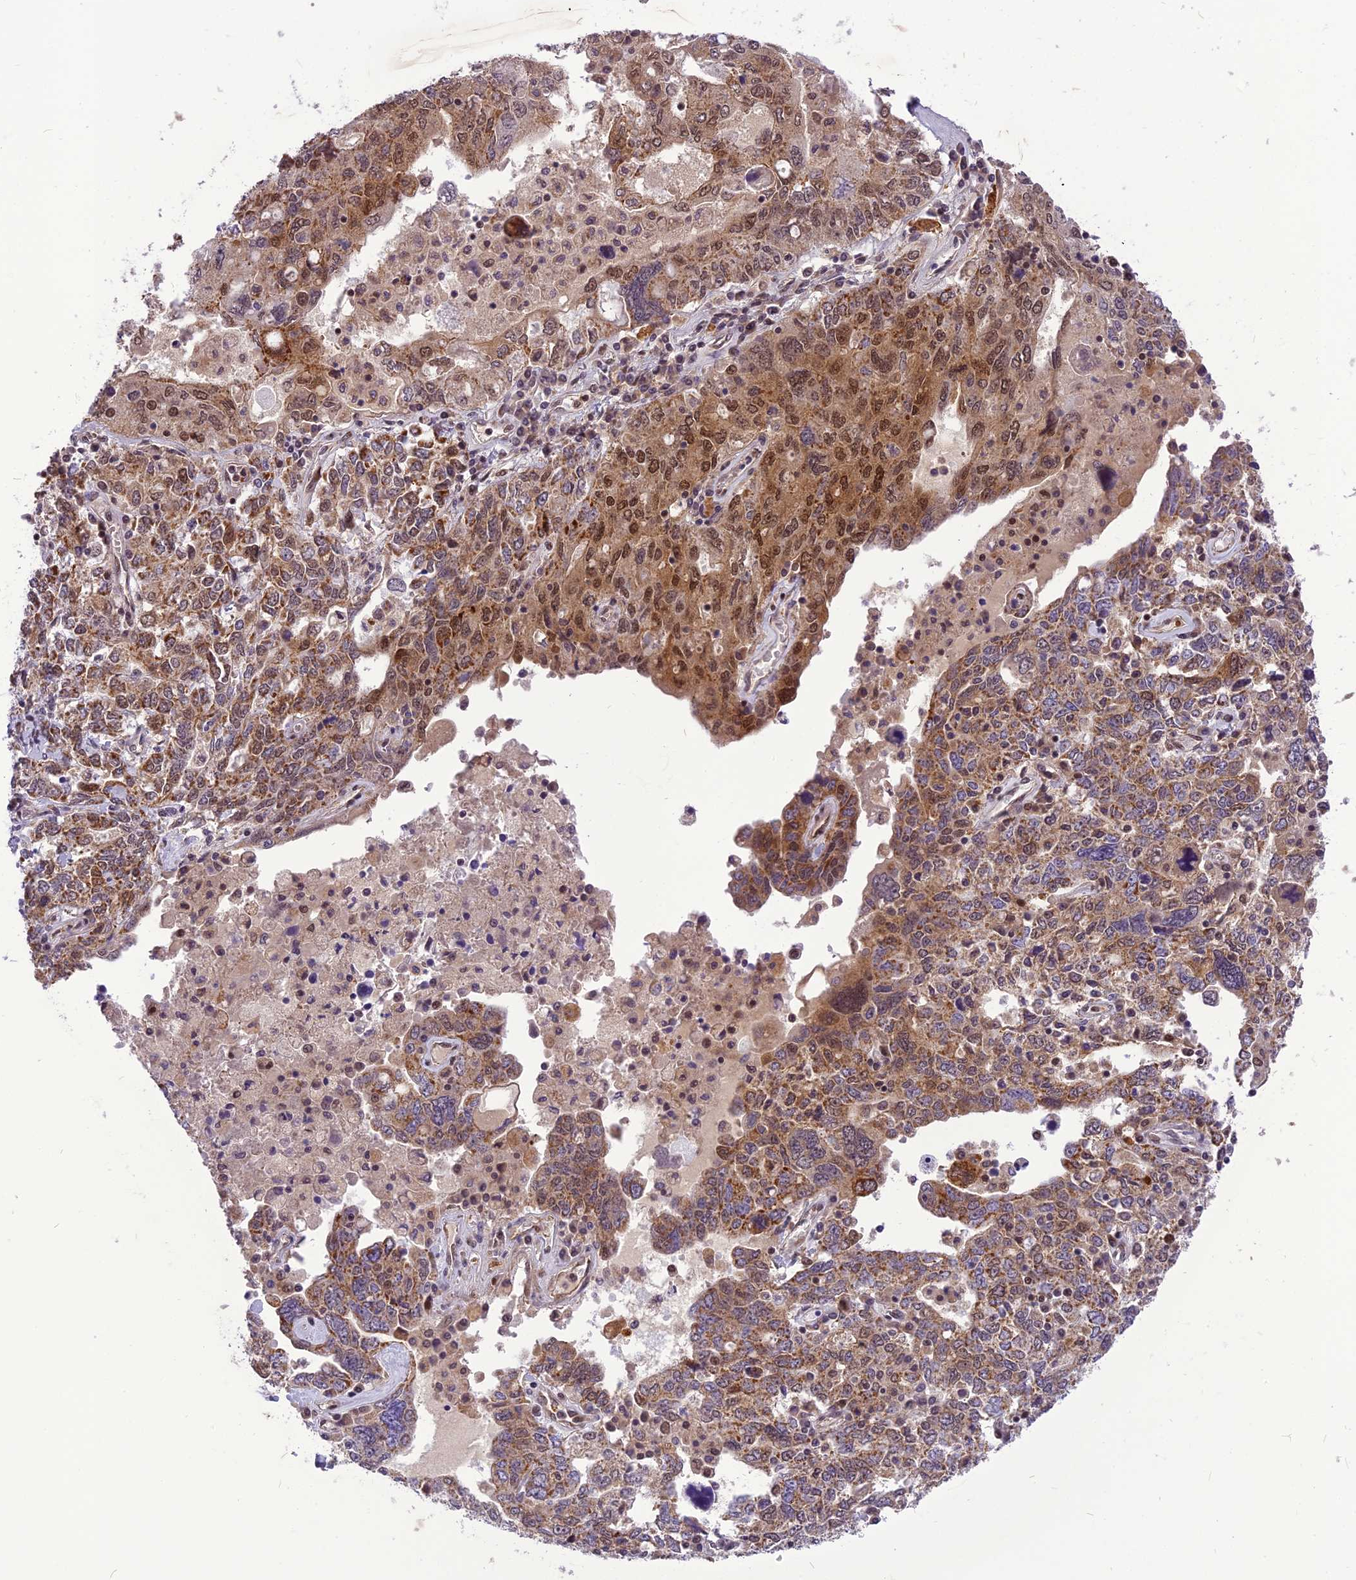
{"staining": {"intensity": "moderate", "quantity": "25%-75%", "location": "cytoplasmic/membranous,nuclear"}, "tissue": "ovarian cancer", "cell_type": "Tumor cells", "image_type": "cancer", "snomed": [{"axis": "morphology", "description": "Carcinoma, endometroid"}, {"axis": "topography", "description": "Ovary"}], "caption": "Protein expression by immunohistochemistry reveals moderate cytoplasmic/membranous and nuclear expression in approximately 25%-75% of tumor cells in ovarian cancer.", "gene": "CMC1", "patient": {"sex": "female", "age": 62}}